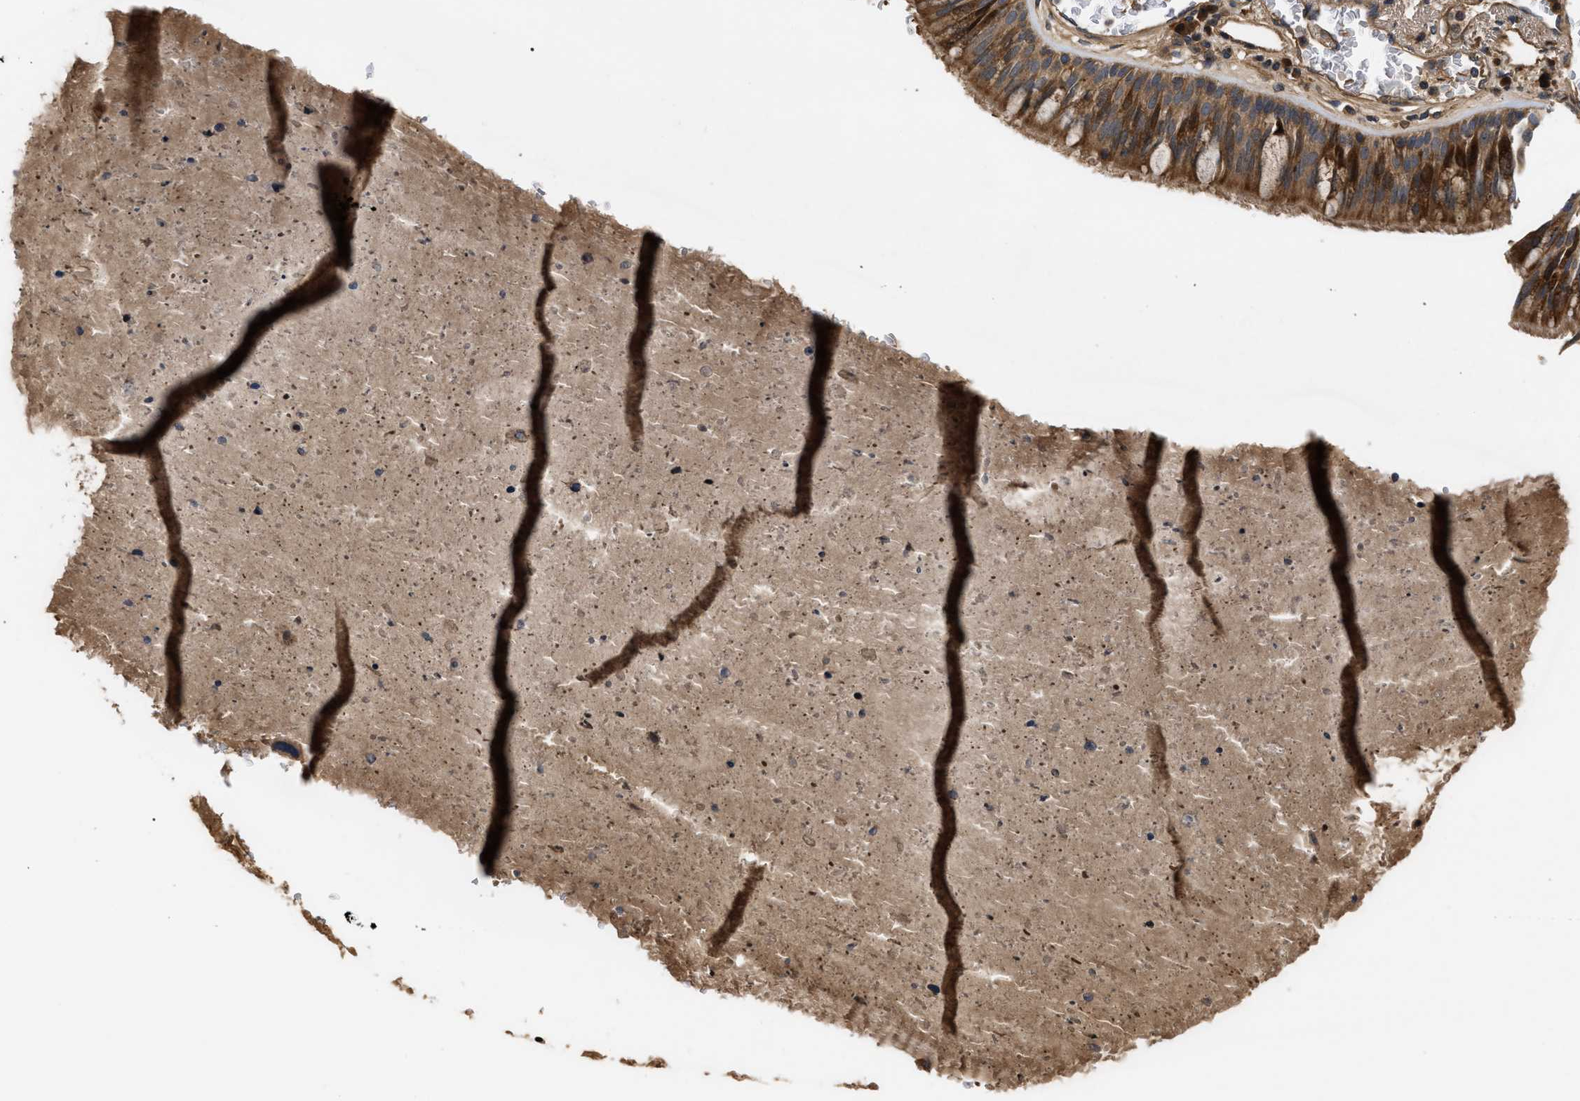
{"staining": {"intensity": "strong", "quantity": ">75%", "location": "cytoplasmic/membranous"}, "tissue": "bronchus", "cell_type": "Respiratory epithelial cells", "image_type": "normal", "snomed": [{"axis": "morphology", "description": "Normal tissue, NOS"}, {"axis": "morphology", "description": "Adenocarcinoma, NOS"}, {"axis": "morphology", "description": "Adenocarcinoma, metastatic, NOS"}, {"axis": "topography", "description": "Lymph node"}, {"axis": "topography", "description": "Bronchus"}, {"axis": "topography", "description": "Lung"}], "caption": "Unremarkable bronchus was stained to show a protein in brown. There is high levels of strong cytoplasmic/membranous positivity in about >75% of respiratory epithelial cells. The protein is stained brown, and the nuclei are stained in blue (DAB IHC with brightfield microscopy, high magnification).", "gene": "RAB2A", "patient": {"sex": "female", "age": 54}}